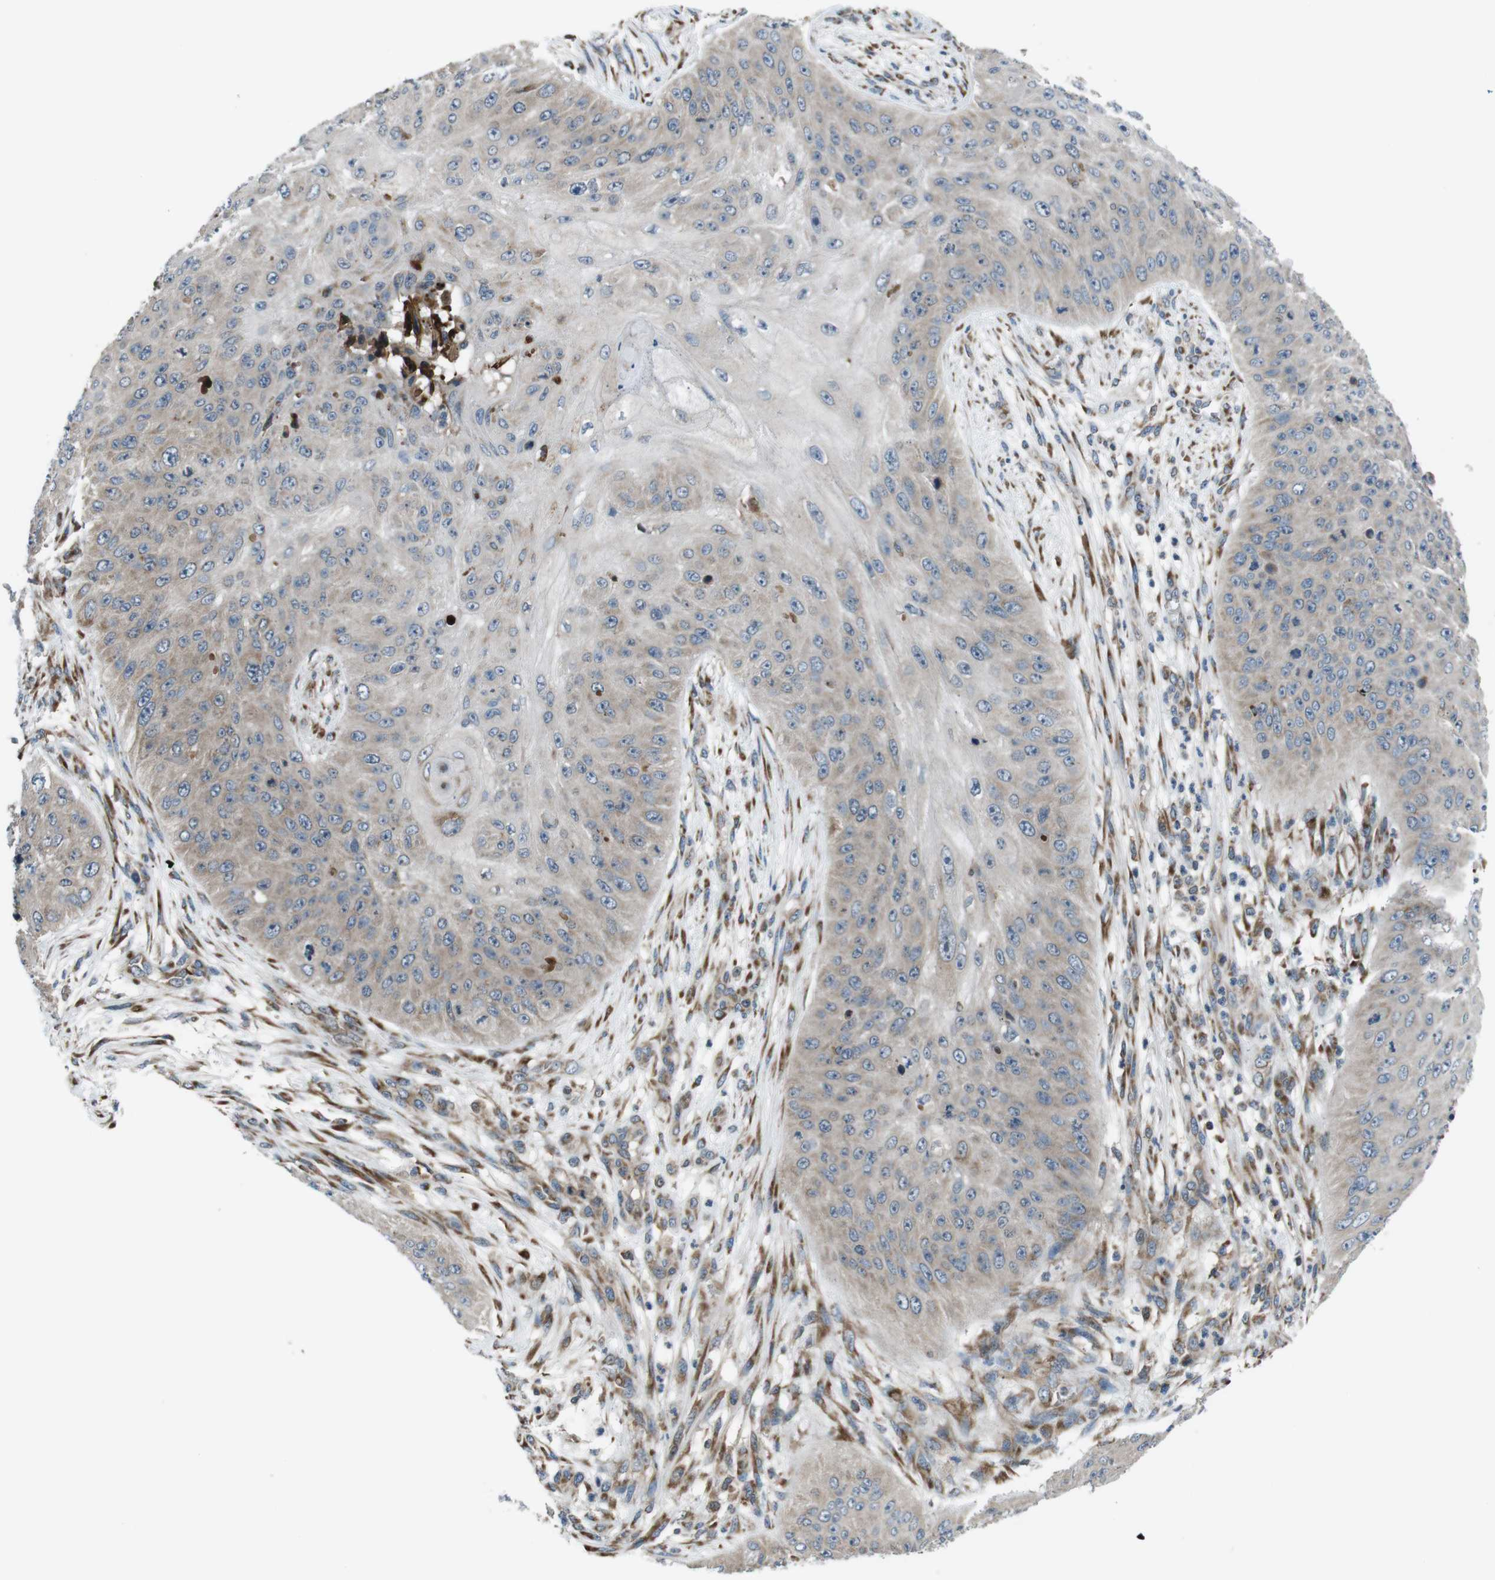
{"staining": {"intensity": "weak", "quantity": "25%-75%", "location": "cytoplasmic/membranous"}, "tissue": "skin cancer", "cell_type": "Tumor cells", "image_type": "cancer", "snomed": [{"axis": "morphology", "description": "Squamous cell carcinoma, NOS"}, {"axis": "topography", "description": "Skin"}], "caption": "Skin cancer (squamous cell carcinoma) stained with DAB (3,3'-diaminobenzidine) immunohistochemistry exhibits low levels of weak cytoplasmic/membranous staining in approximately 25%-75% of tumor cells.", "gene": "SSR3", "patient": {"sex": "female", "age": 80}}